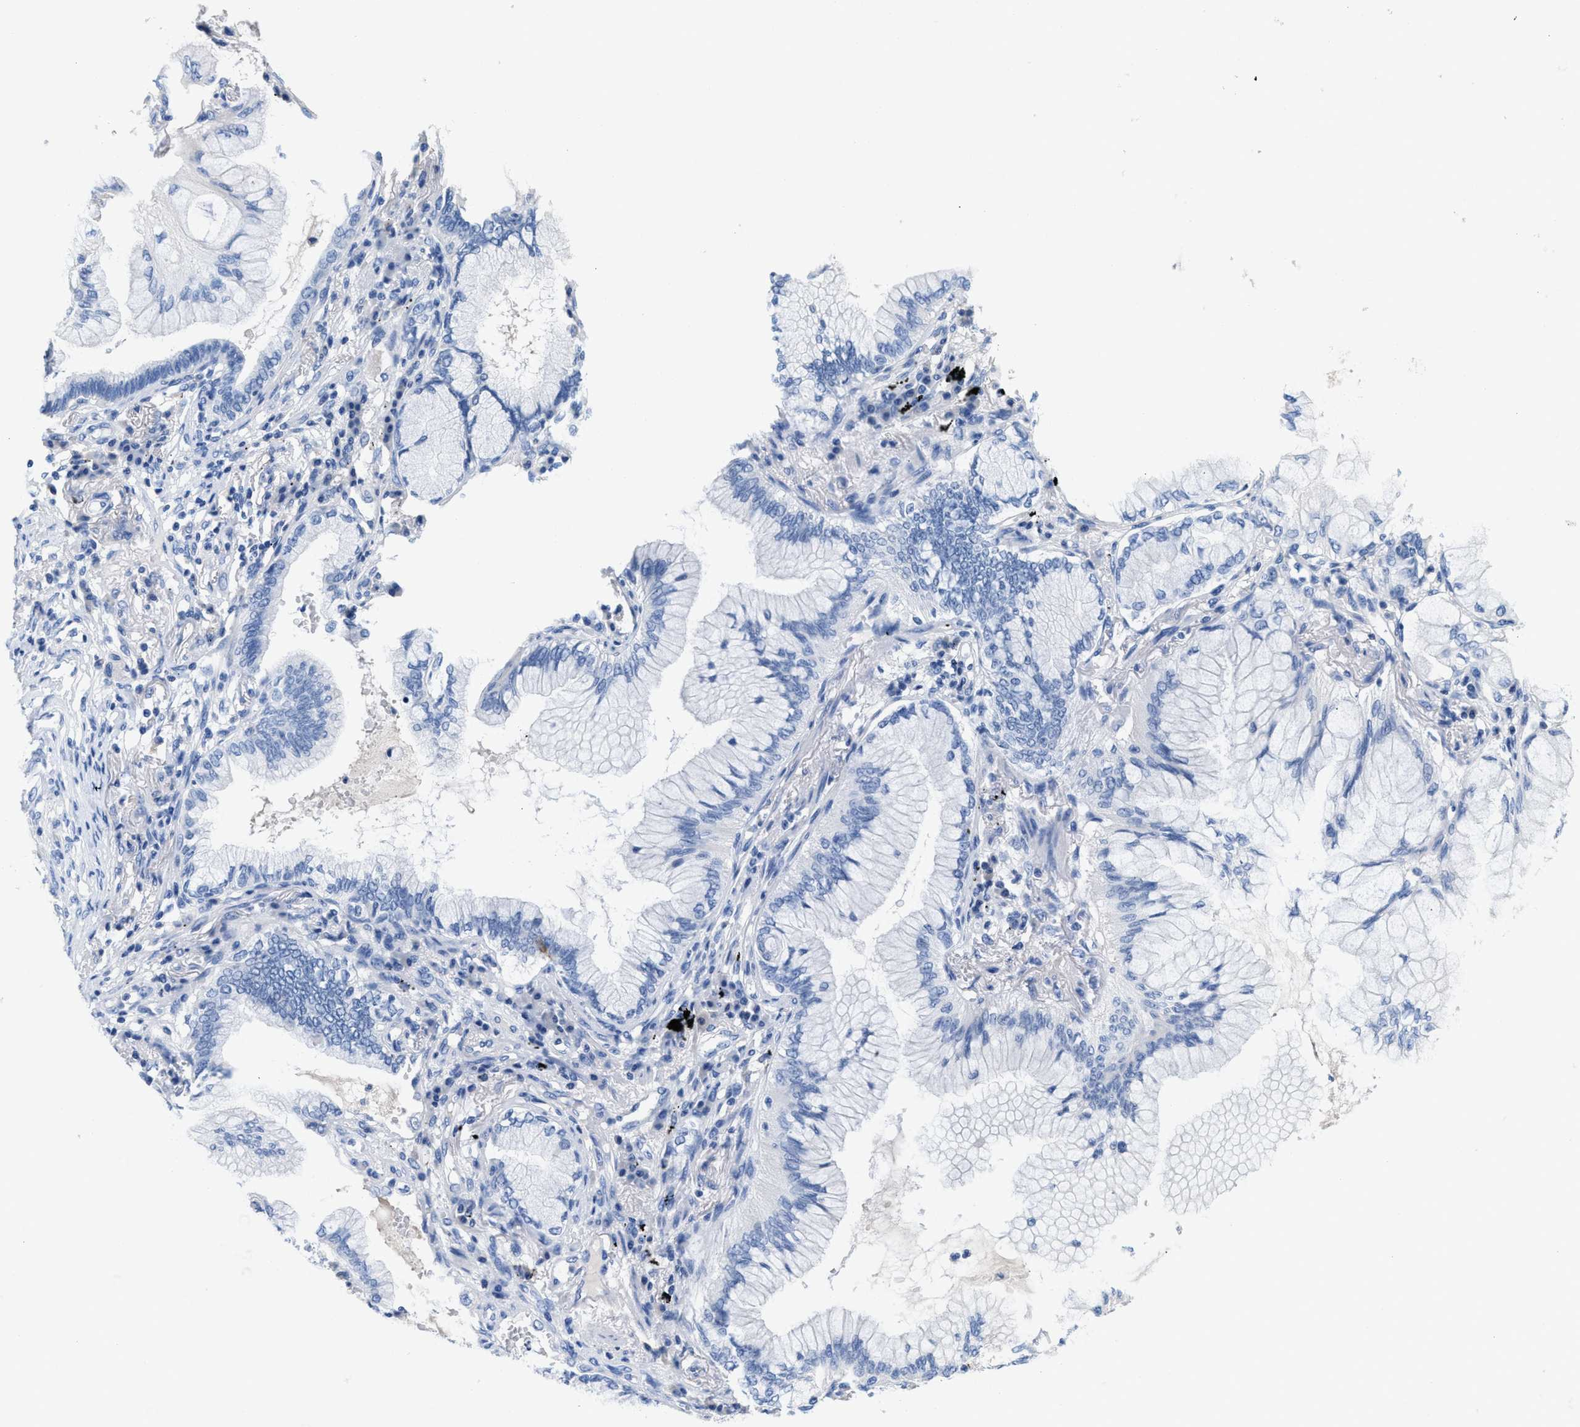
{"staining": {"intensity": "negative", "quantity": "none", "location": "none"}, "tissue": "lung cancer", "cell_type": "Tumor cells", "image_type": "cancer", "snomed": [{"axis": "morphology", "description": "Adenocarcinoma, NOS"}, {"axis": "topography", "description": "Lung"}], "caption": "Histopathology image shows no significant protein expression in tumor cells of lung cancer (adenocarcinoma).", "gene": "SLFN13", "patient": {"sex": "female", "age": 70}}